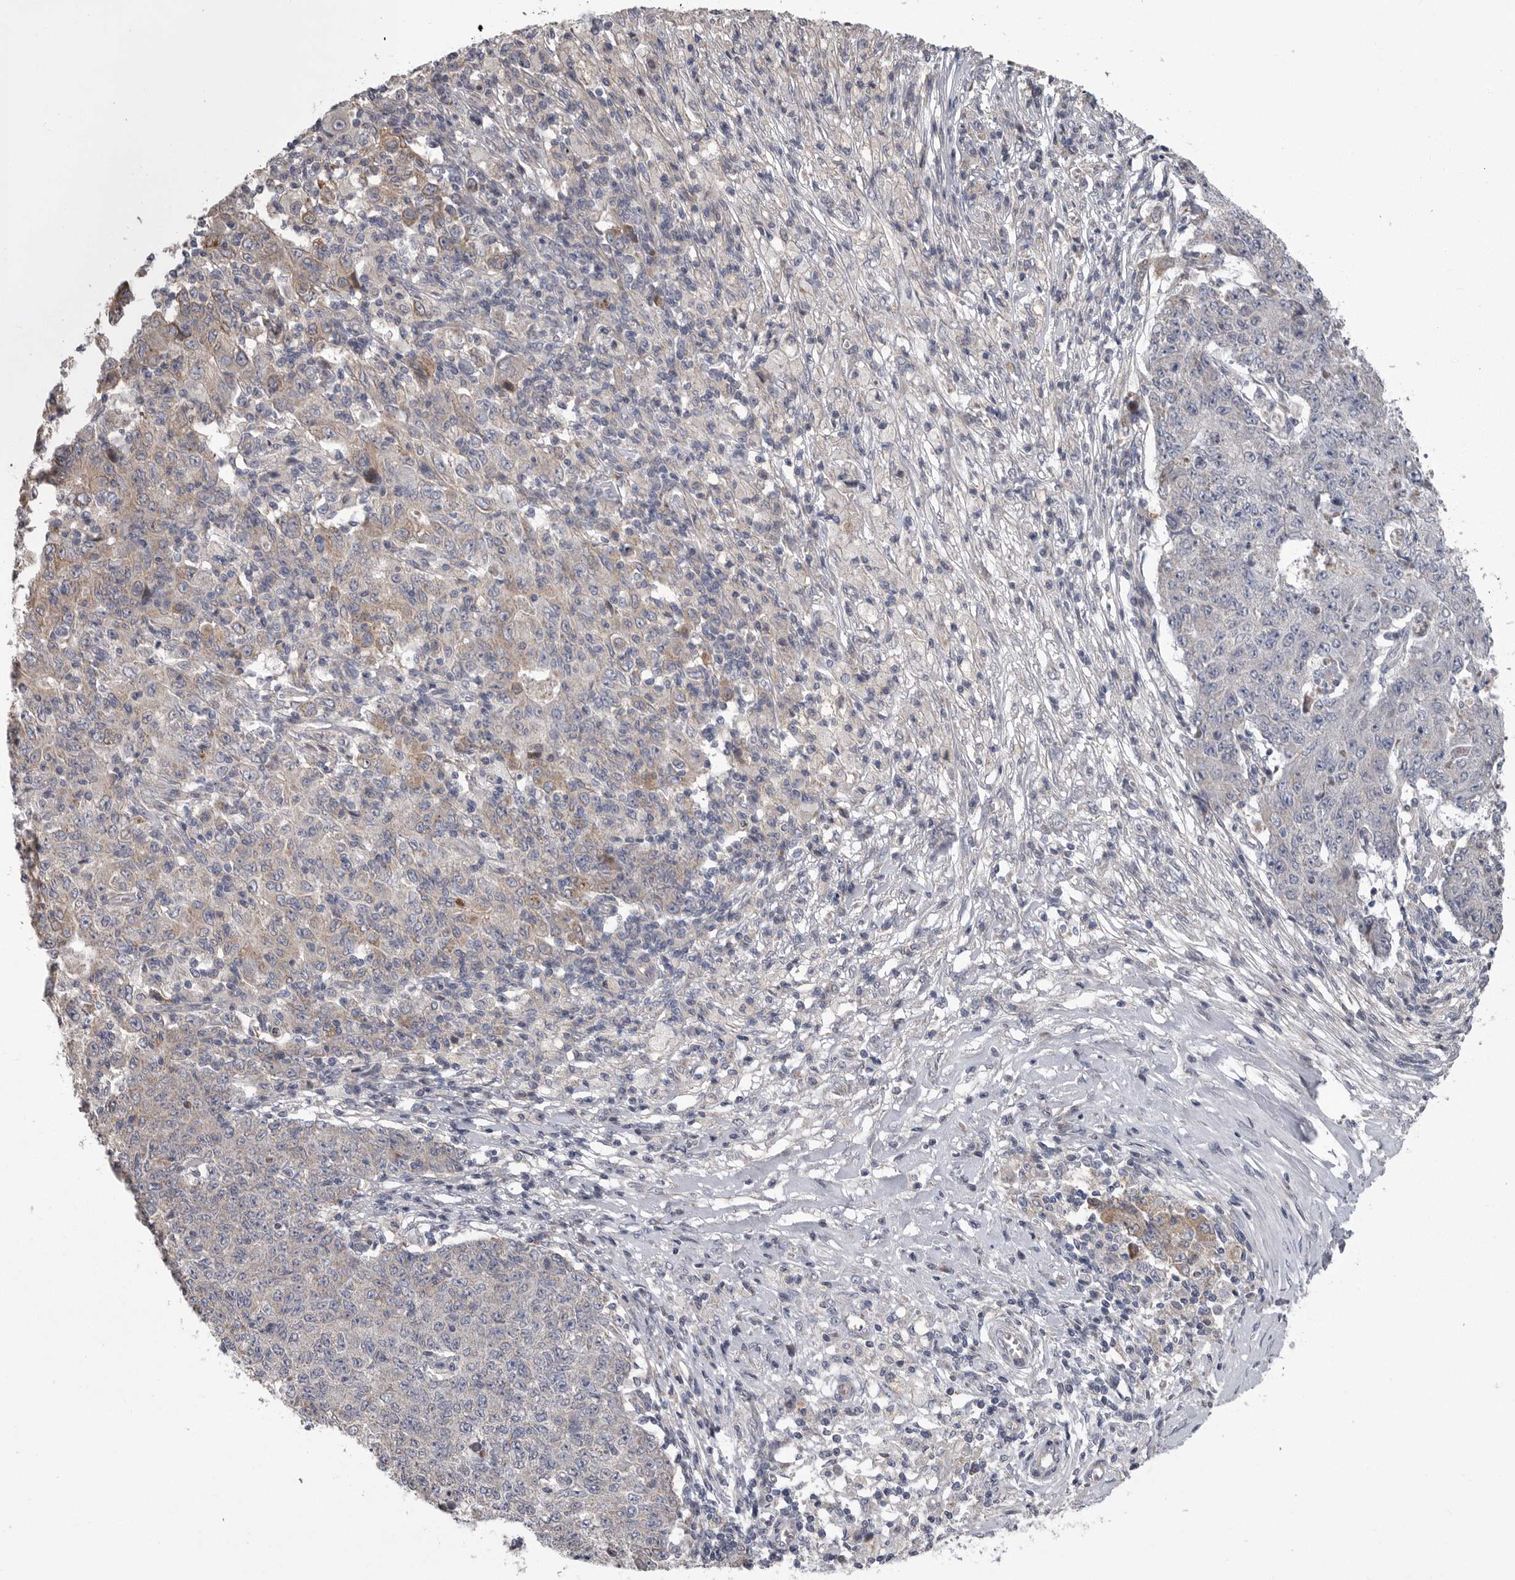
{"staining": {"intensity": "weak", "quantity": "25%-75%", "location": "cytoplasmic/membranous"}, "tissue": "ovarian cancer", "cell_type": "Tumor cells", "image_type": "cancer", "snomed": [{"axis": "morphology", "description": "Carcinoma, endometroid"}, {"axis": "topography", "description": "Ovary"}], "caption": "Human ovarian endometroid carcinoma stained with a protein marker exhibits weak staining in tumor cells.", "gene": "CRP", "patient": {"sex": "female", "age": 42}}